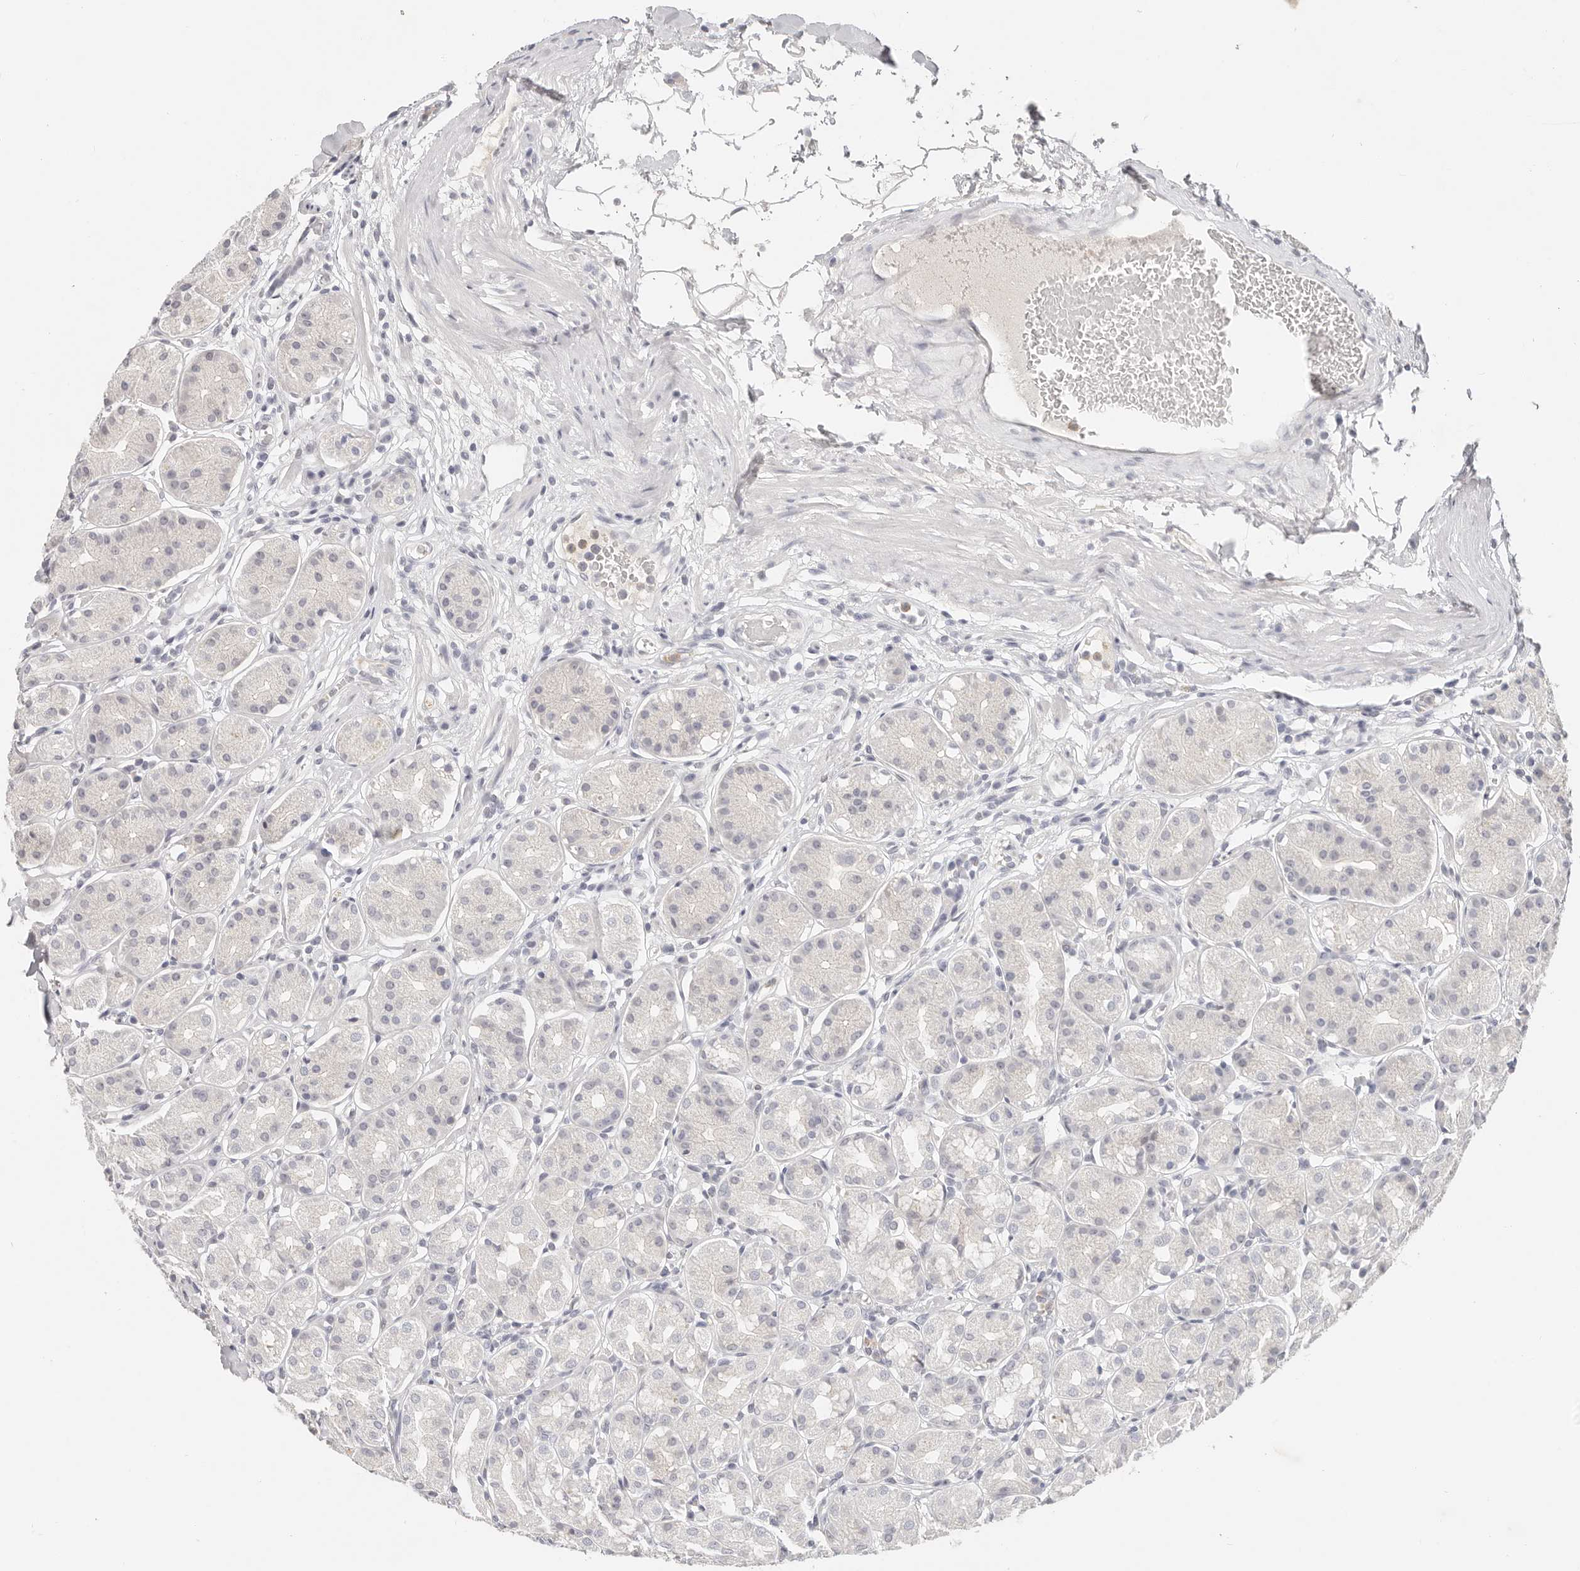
{"staining": {"intensity": "negative", "quantity": "none", "location": "none"}, "tissue": "stomach", "cell_type": "Glandular cells", "image_type": "normal", "snomed": [{"axis": "morphology", "description": "Normal tissue, NOS"}, {"axis": "topography", "description": "Stomach"}, {"axis": "topography", "description": "Stomach, lower"}], "caption": "This is an immunohistochemistry (IHC) image of normal human stomach. There is no staining in glandular cells.", "gene": "ASCL1", "patient": {"sex": "female", "age": 56}}